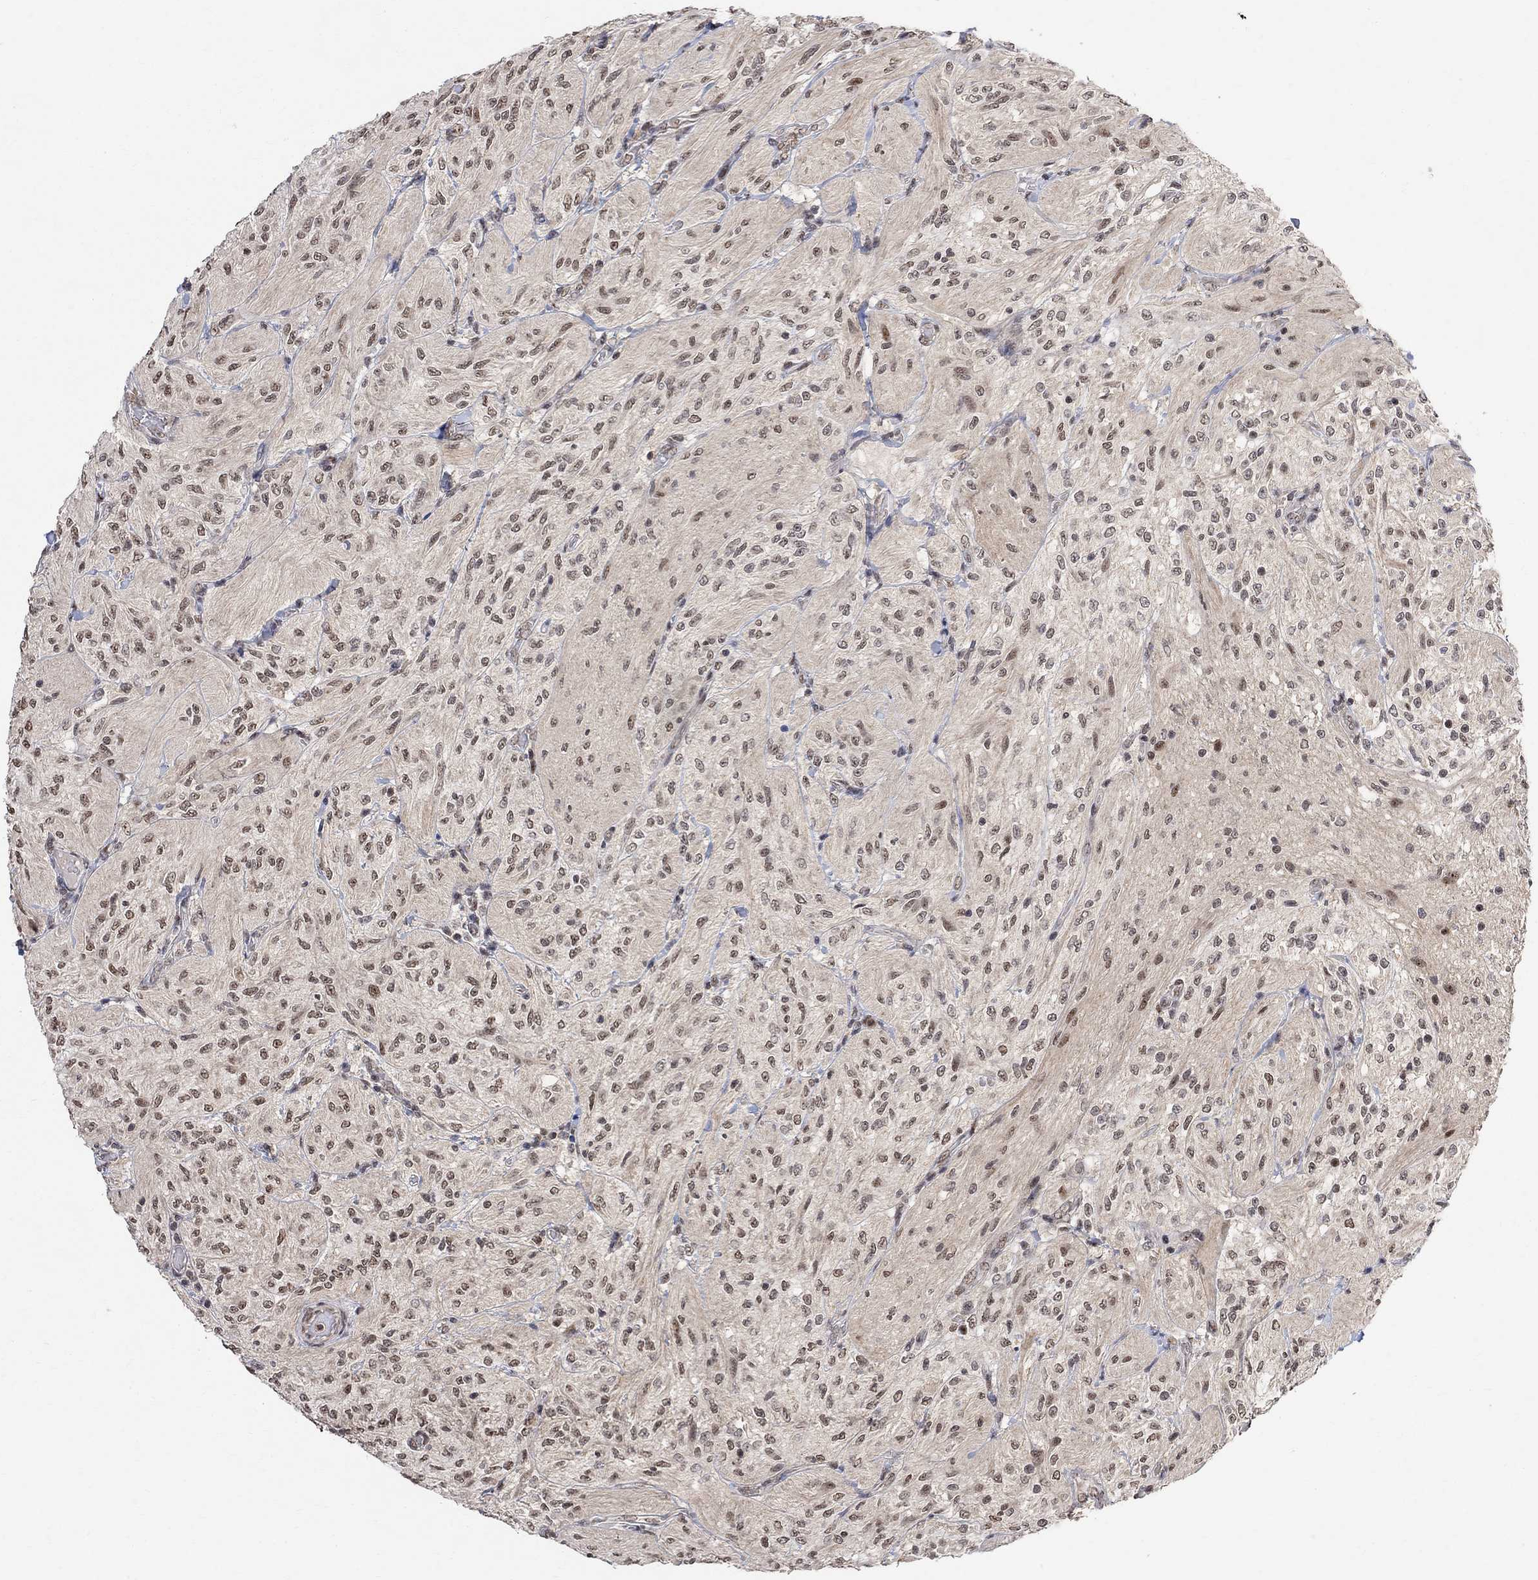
{"staining": {"intensity": "weak", "quantity": "<25%", "location": "nuclear"}, "tissue": "glioma", "cell_type": "Tumor cells", "image_type": "cancer", "snomed": [{"axis": "morphology", "description": "Glioma, malignant, Low grade"}, {"axis": "topography", "description": "Brain"}], "caption": "Tumor cells are negative for protein expression in human glioma. (DAB IHC, high magnification).", "gene": "E4F1", "patient": {"sex": "male", "age": 3}}